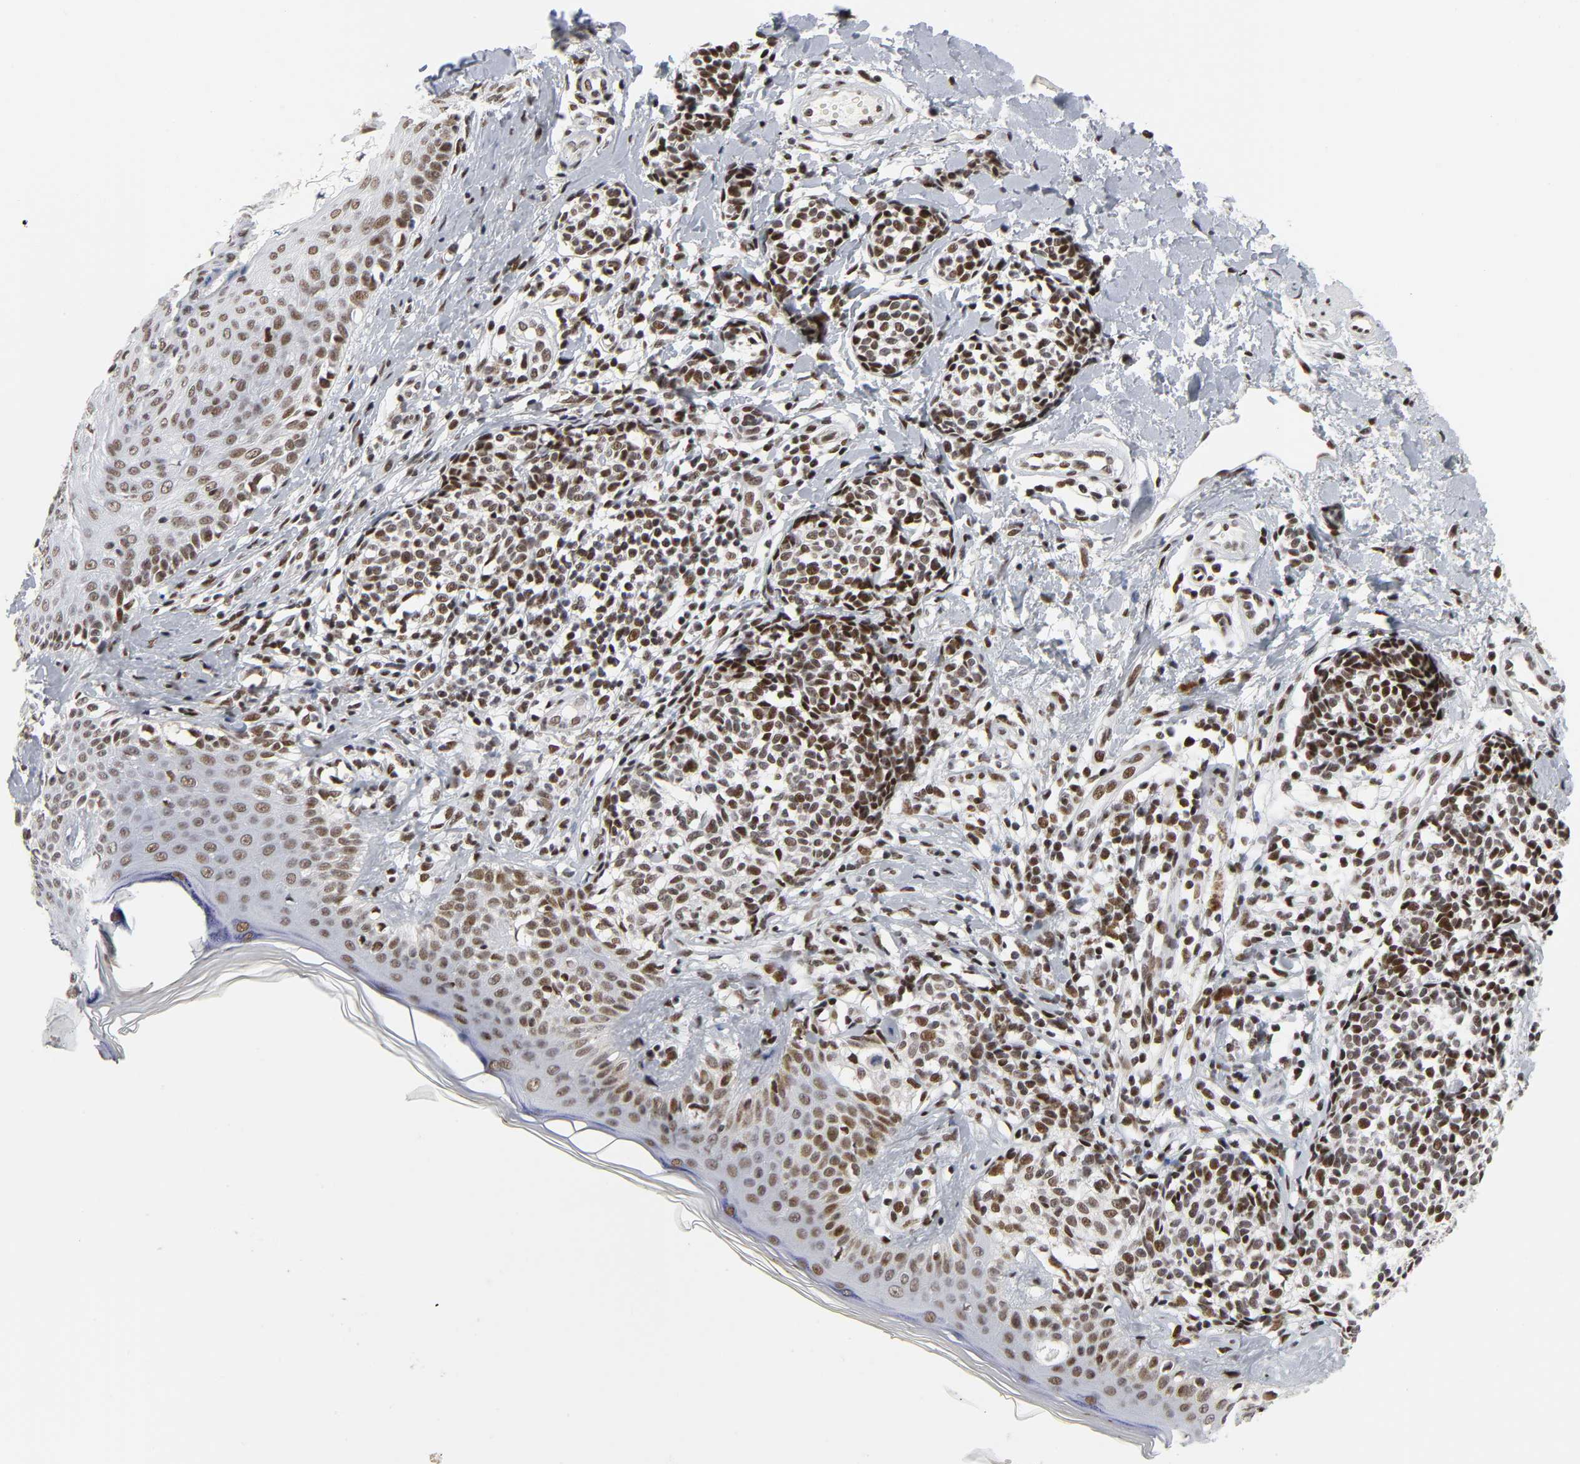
{"staining": {"intensity": "strong", "quantity": ">75%", "location": "nuclear"}, "tissue": "melanoma", "cell_type": "Tumor cells", "image_type": "cancer", "snomed": [{"axis": "morphology", "description": "Malignant melanoma, NOS"}, {"axis": "topography", "description": "Skin"}], "caption": "Immunohistochemistry of human malignant melanoma demonstrates high levels of strong nuclear expression in about >75% of tumor cells.", "gene": "CREBBP", "patient": {"sex": "male", "age": 67}}